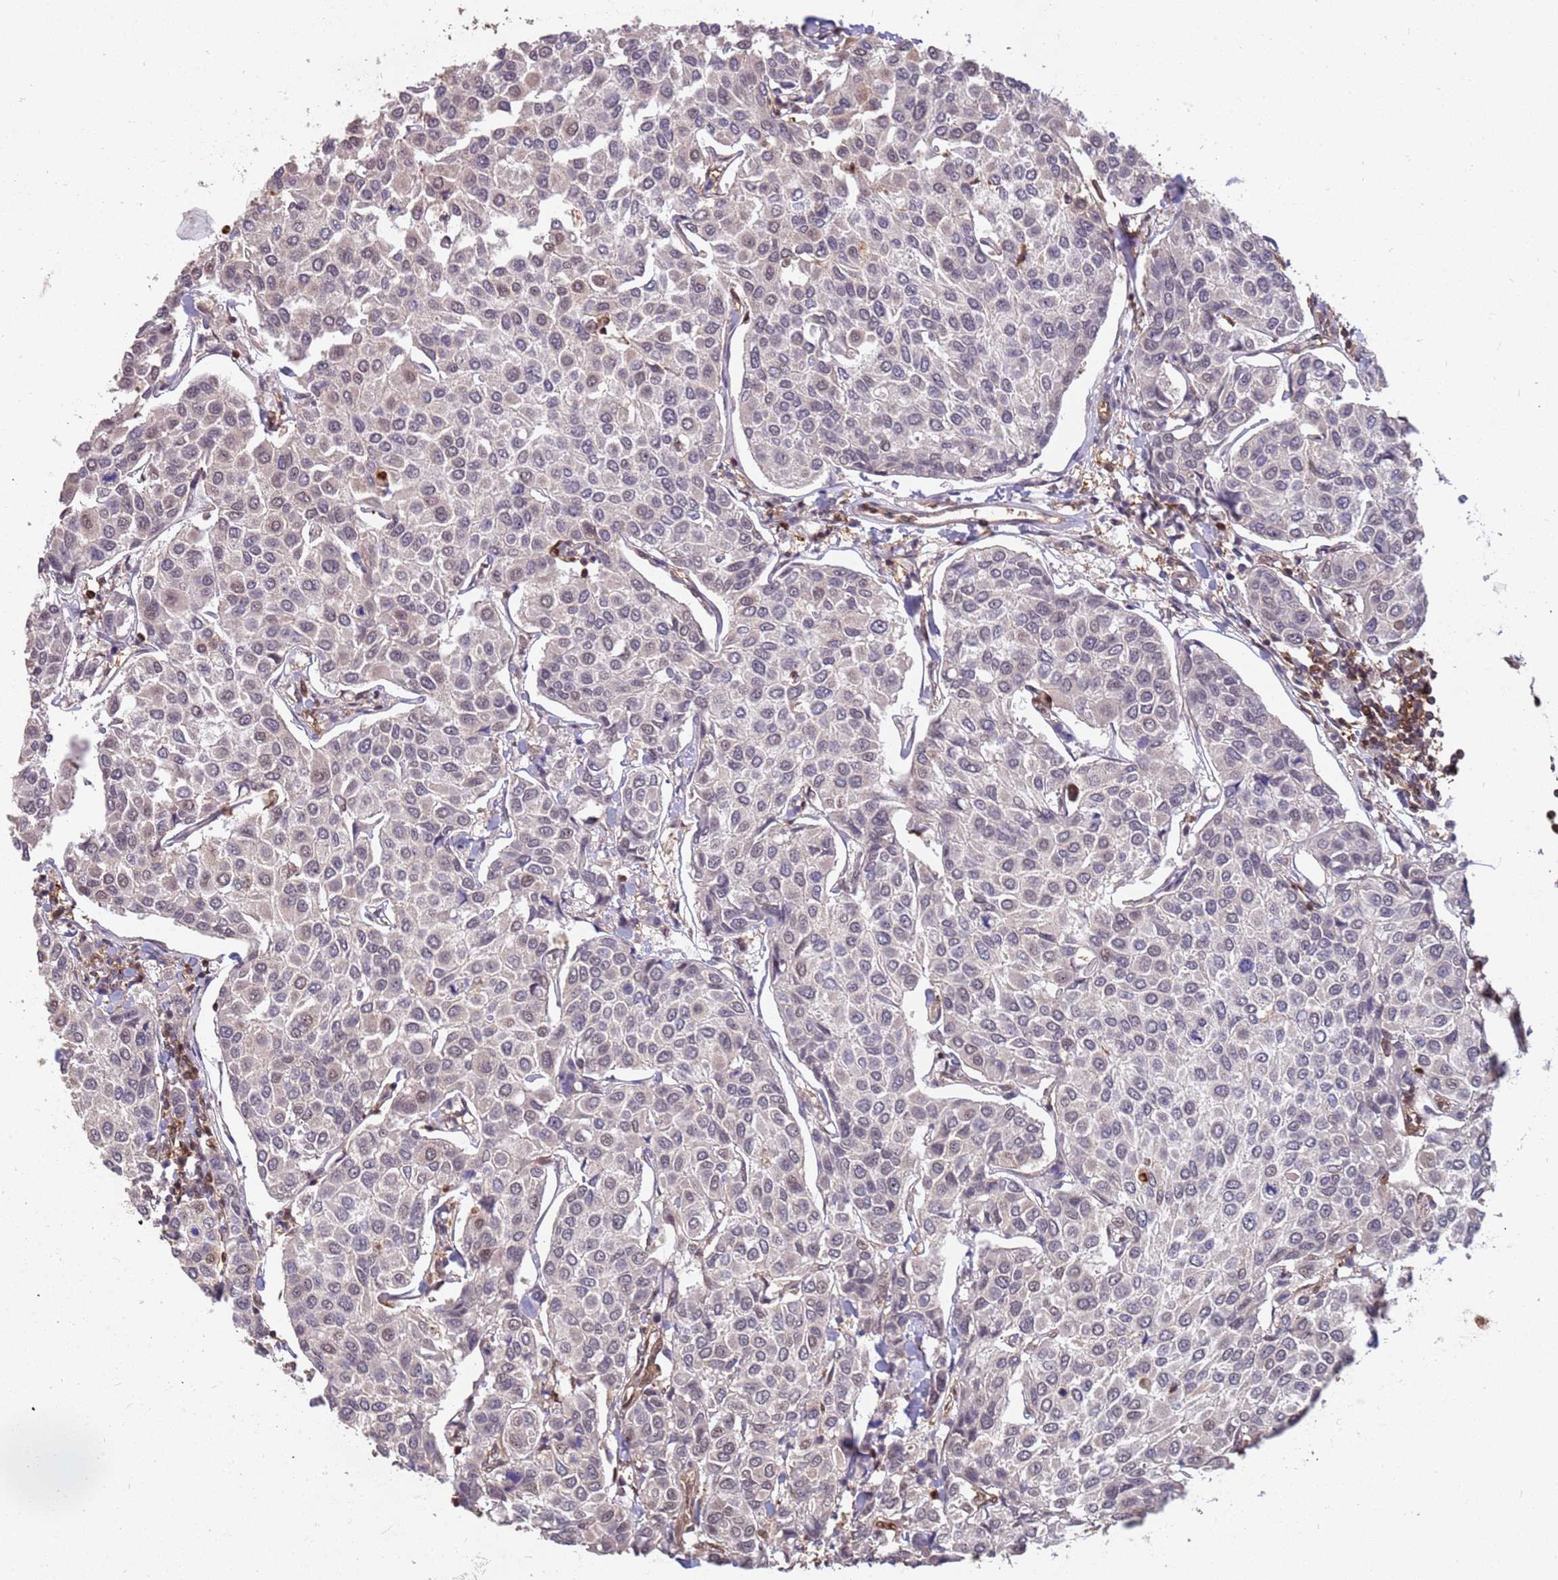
{"staining": {"intensity": "negative", "quantity": "none", "location": "none"}, "tissue": "breast cancer", "cell_type": "Tumor cells", "image_type": "cancer", "snomed": [{"axis": "morphology", "description": "Duct carcinoma"}, {"axis": "topography", "description": "Breast"}], "caption": "High magnification brightfield microscopy of infiltrating ductal carcinoma (breast) stained with DAB (3,3'-diaminobenzidine) (brown) and counterstained with hematoxylin (blue): tumor cells show no significant positivity.", "gene": "GBP2", "patient": {"sex": "female", "age": 55}}